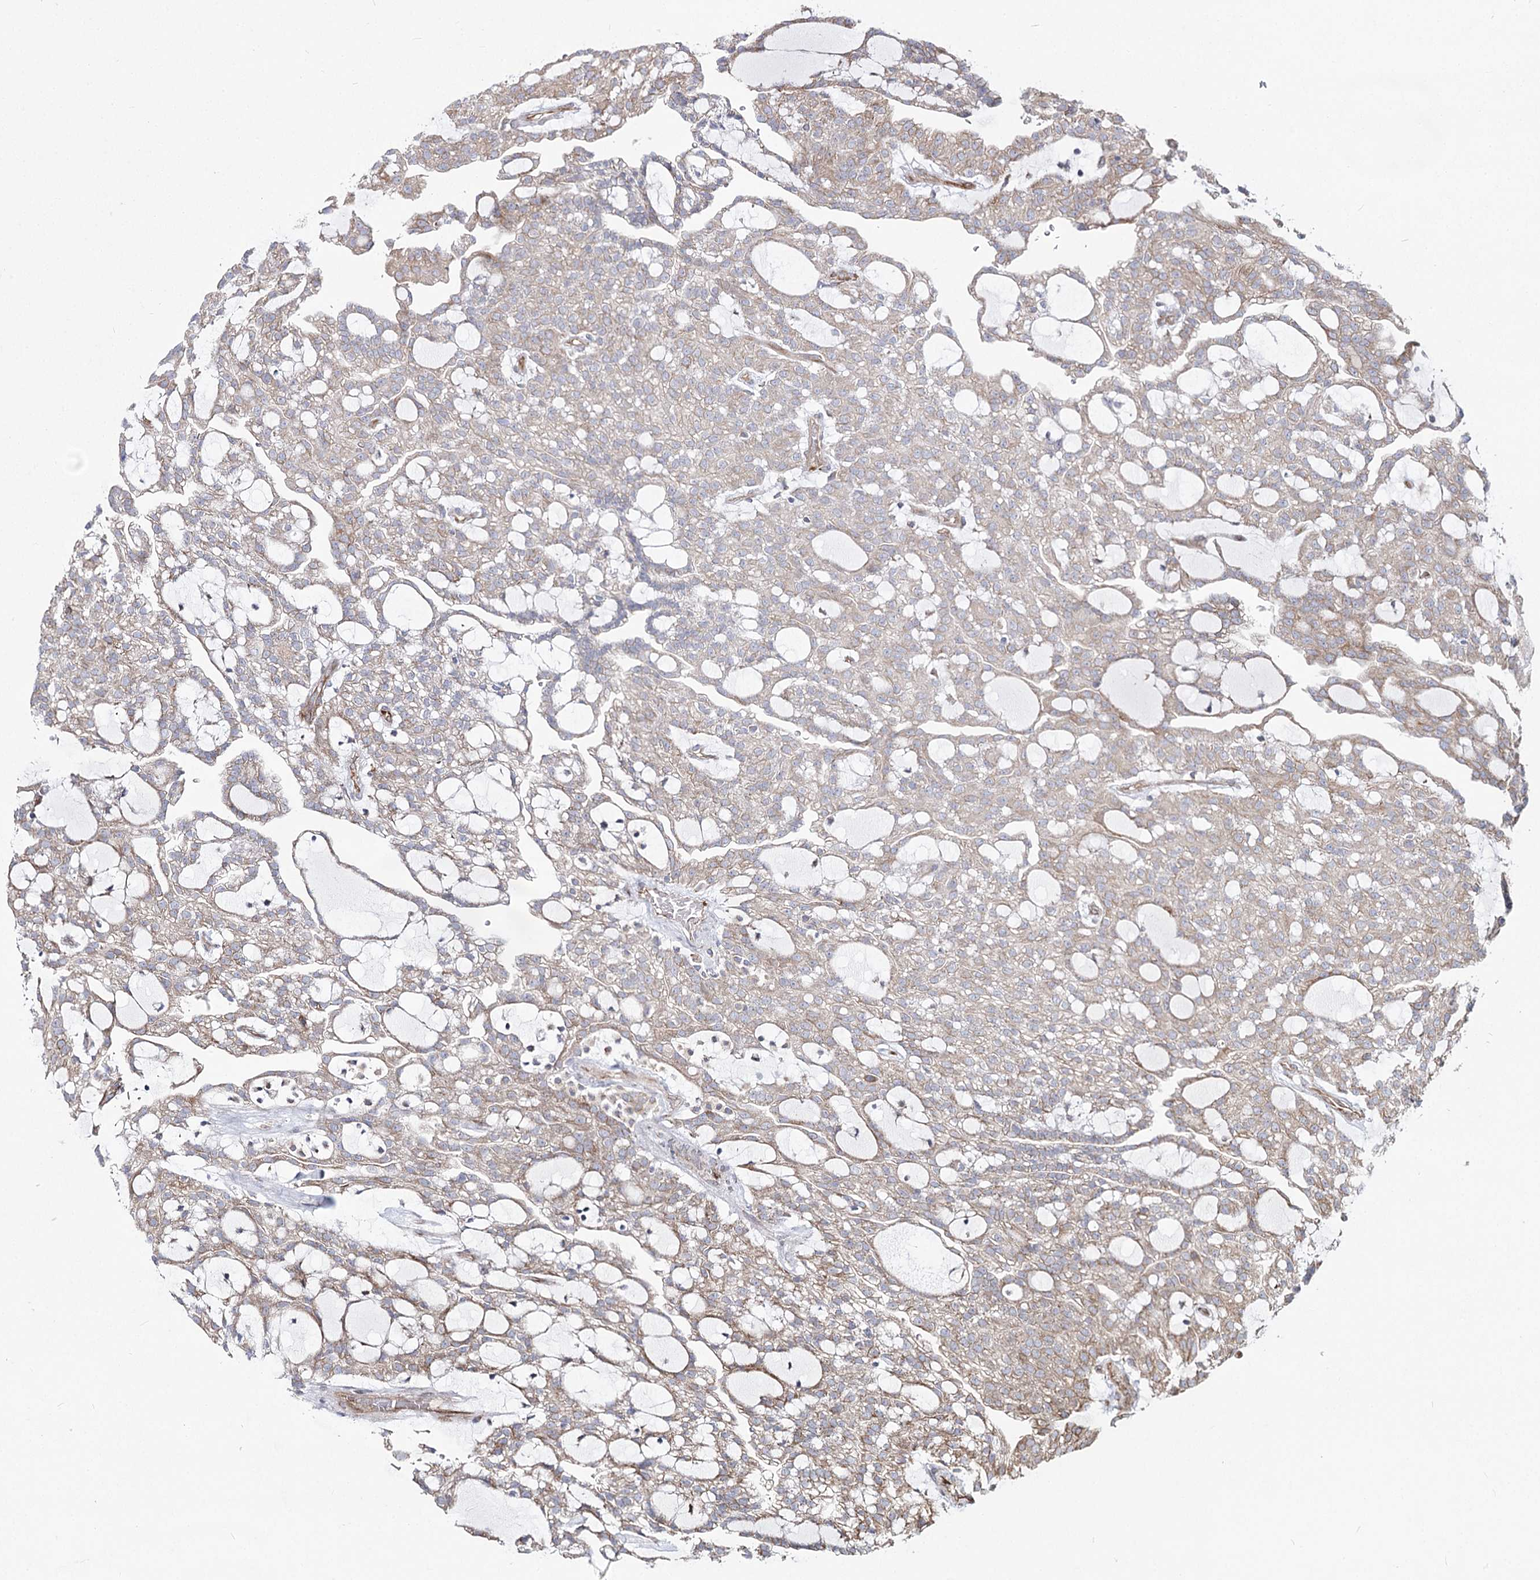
{"staining": {"intensity": "weak", "quantity": "<25%", "location": "cytoplasmic/membranous"}, "tissue": "renal cancer", "cell_type": "Tumor cells", "image_type": "cancer", "snomed": [{"axis": "morphology", "description": "Adenocarcinoma, NOS"}, {"axis": "topography", "description": "Kidney"}], "caption": "This is a image of IHC staining of renal adenocarcinoma, which shows no staining in tumor cells.", "gene": "NHLRC2", "patient": {"sex": "male", "age": 63}}